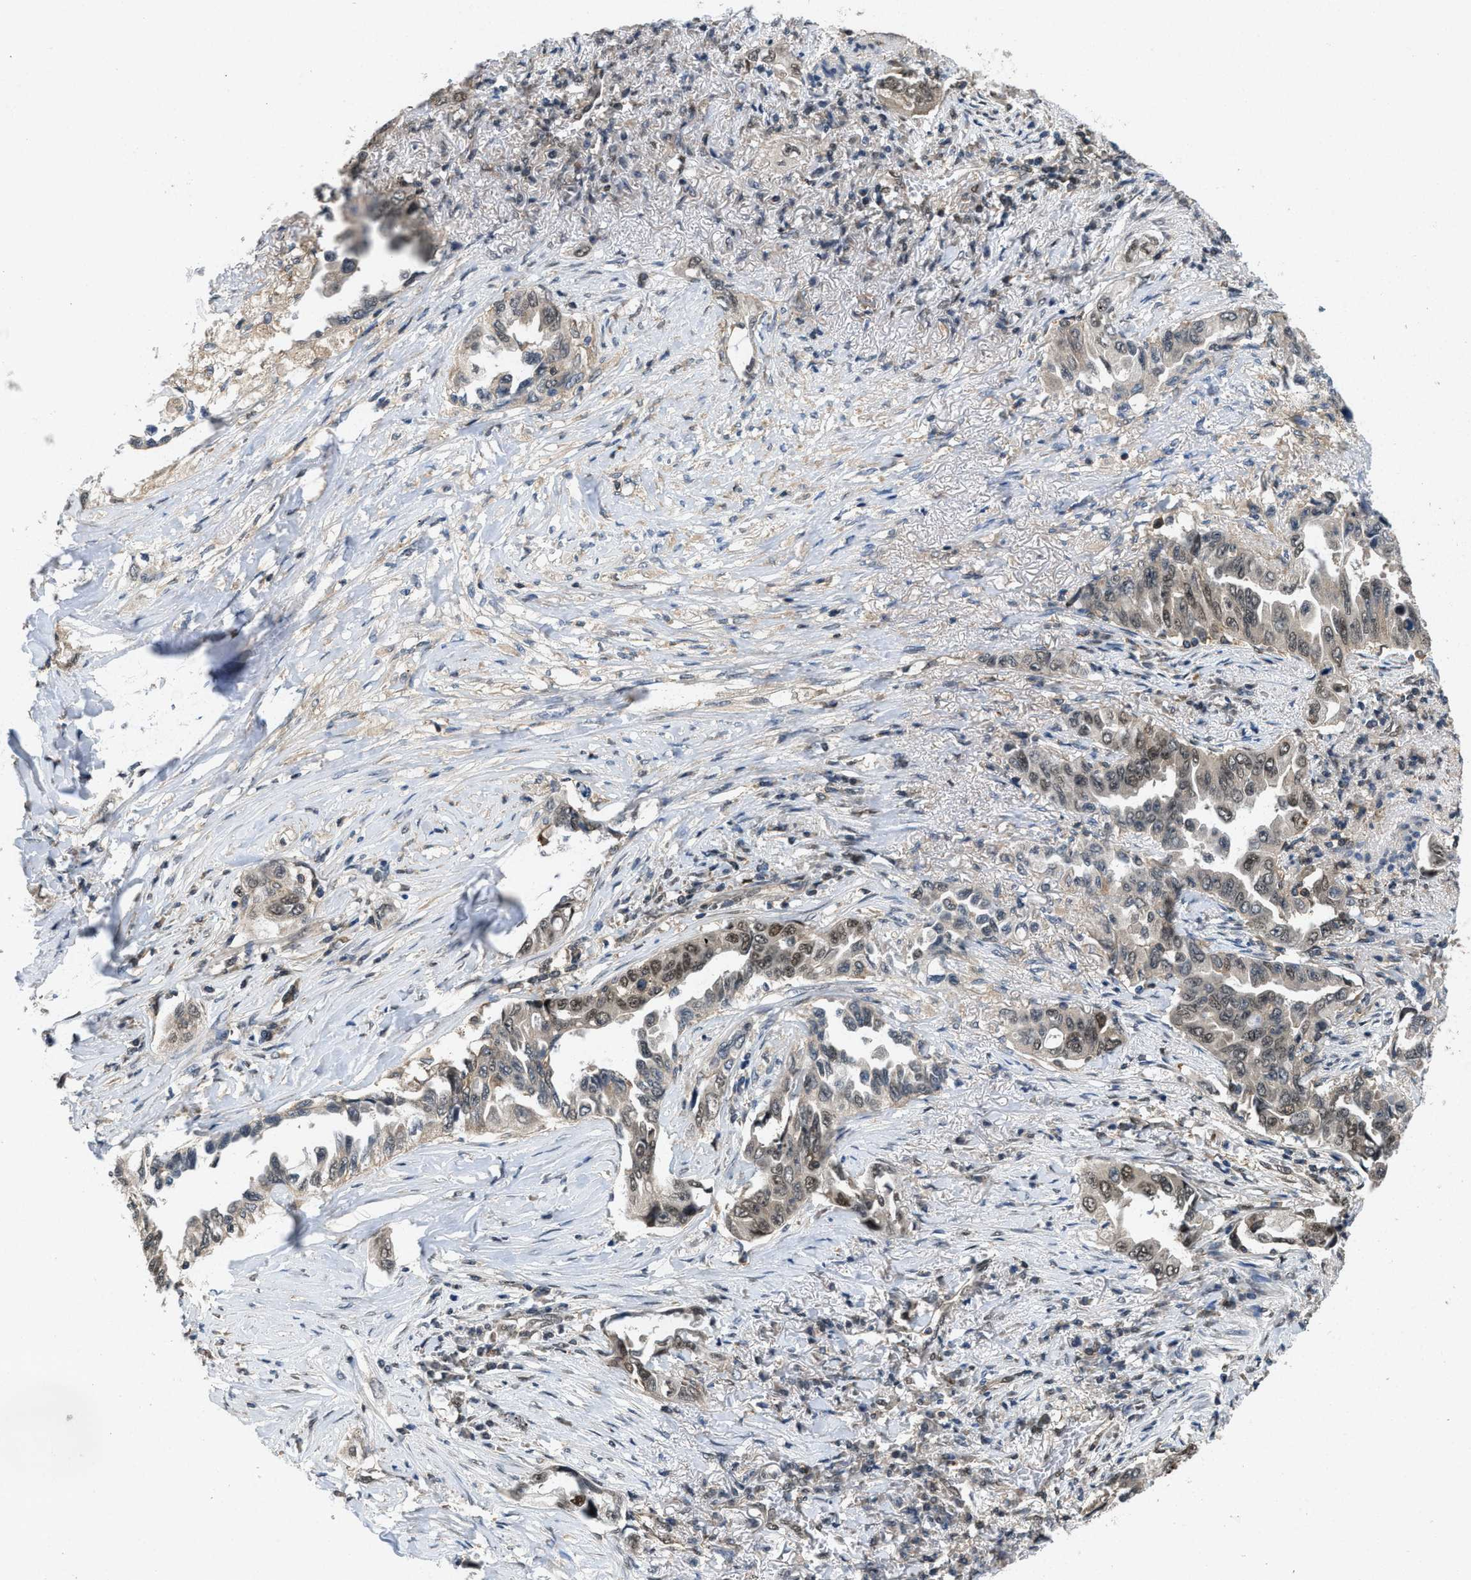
{"staining": {"intensity": "weak", "quantity": "25%-75%", "location": "nuclear"}, "tissue": "lung cancer", "cell_type": "Tumor cells", "image_type": "cancer", "snomed": [{"axis": "morphology", "description": "Adenocarcinoma, NOS"}, {"axis": "topography", "description": "Lung"}], "caption": "Lung cancer tissue shows weak nuclear expression in about 25%-75% of tumor cells", "gene": "ATF7IP", "patient": {"sex": "female", "age": 51}}